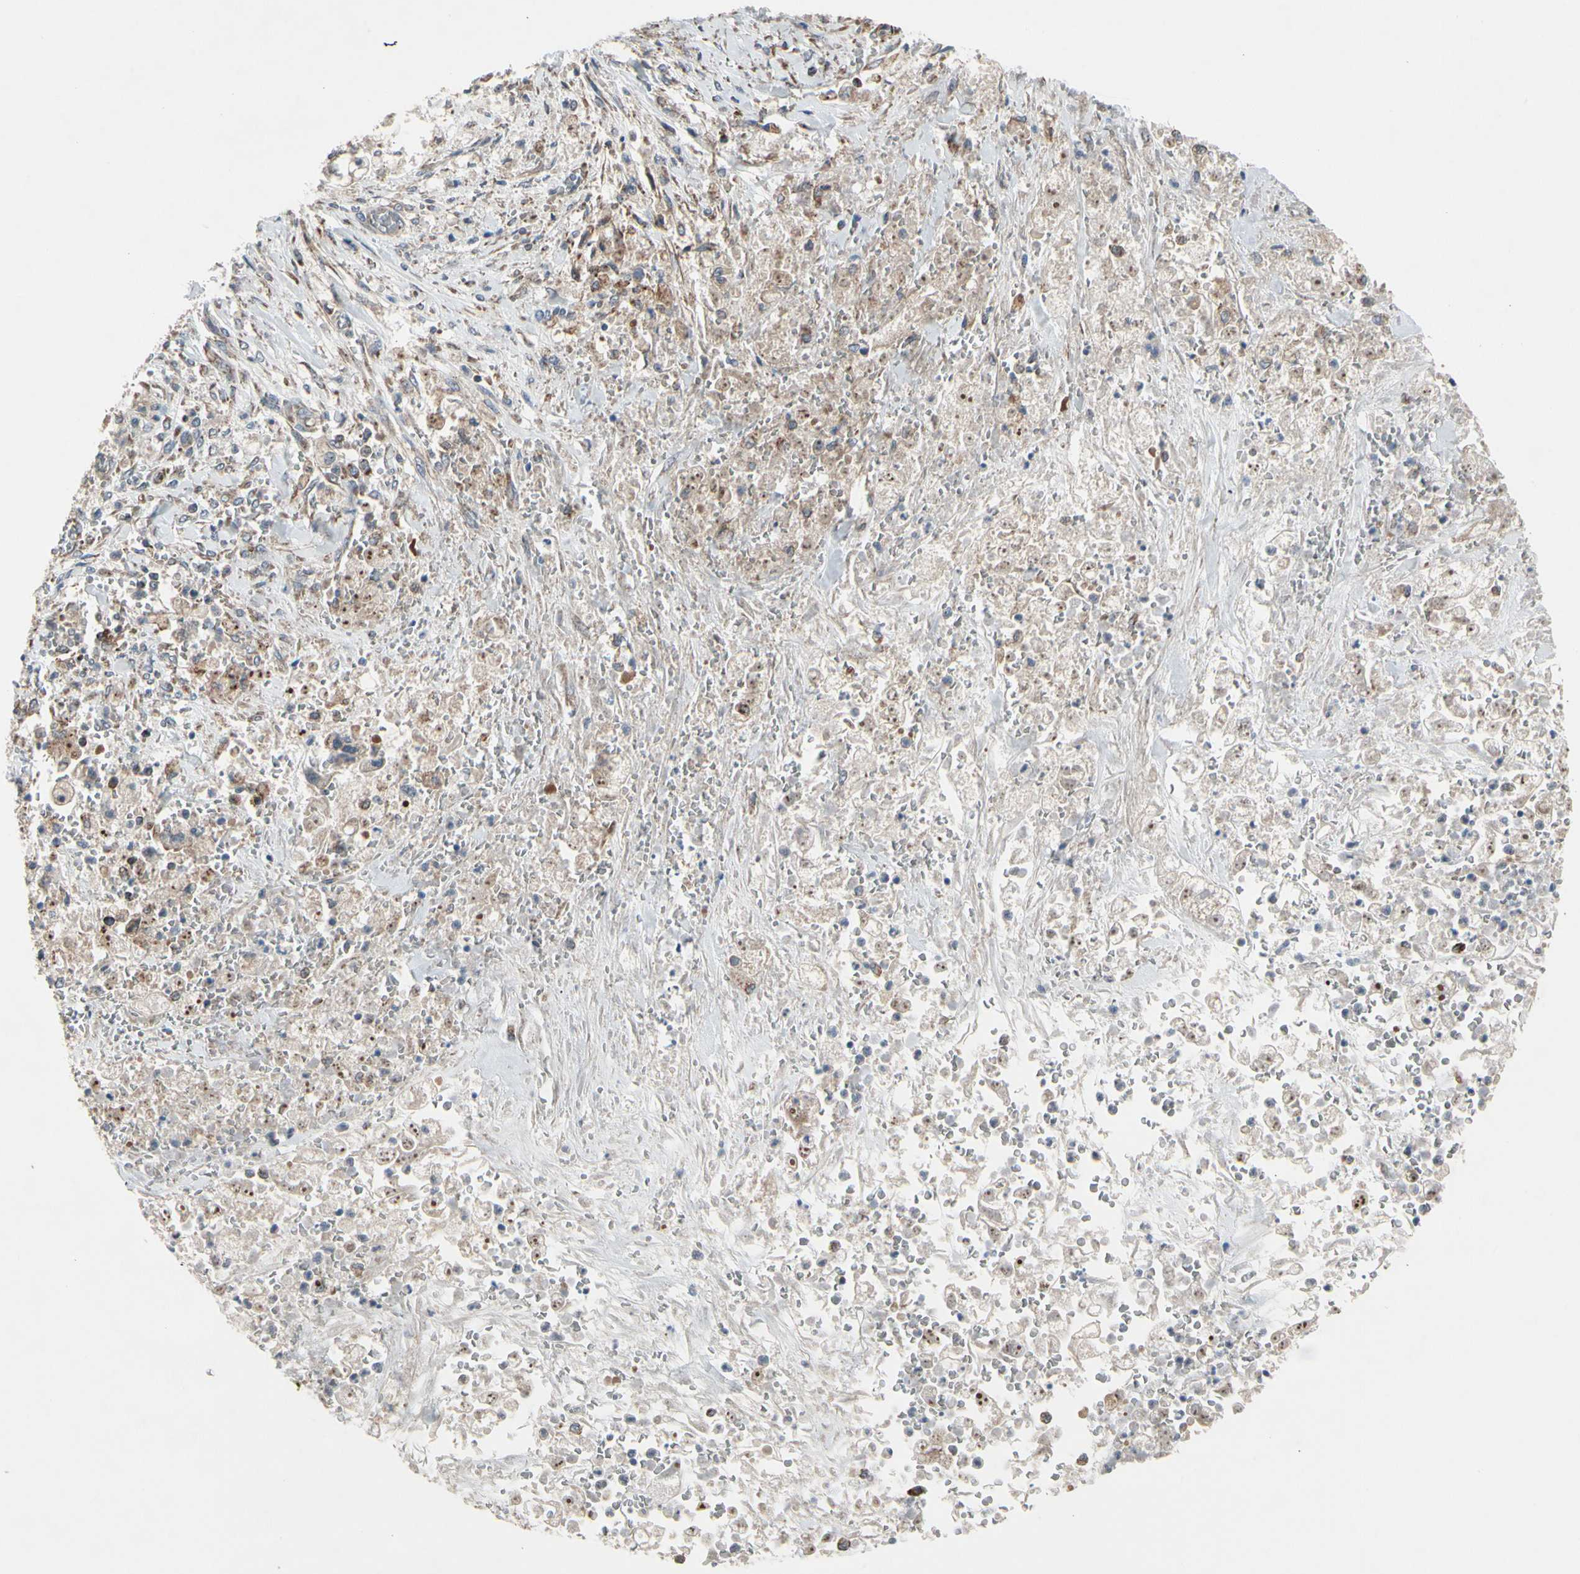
{"staining": {"intensity": "weak", "quantity": ">75%", "location": "cytoplasmic/membranous"}, "tissue": "stomach cancer", "cell_type": "Tumor cells", "image_type": "cancer", "snomed": [{"axis": "morphology", "description": "Adenocarcinoma, NOS"}, {"axis": "topography", "description": "Stomach"}], "caption": "Immunohistochemical staining of human stomach adenocarcinoma exhibits low levels of weak cytoplasmic/membranous protein positivity in about >75% of tumor cells. (Brightfield microscopy of DAB IHC at high magnification).", "gene": "CPT1A", "patient": {"sex": "male", "age": 62}}